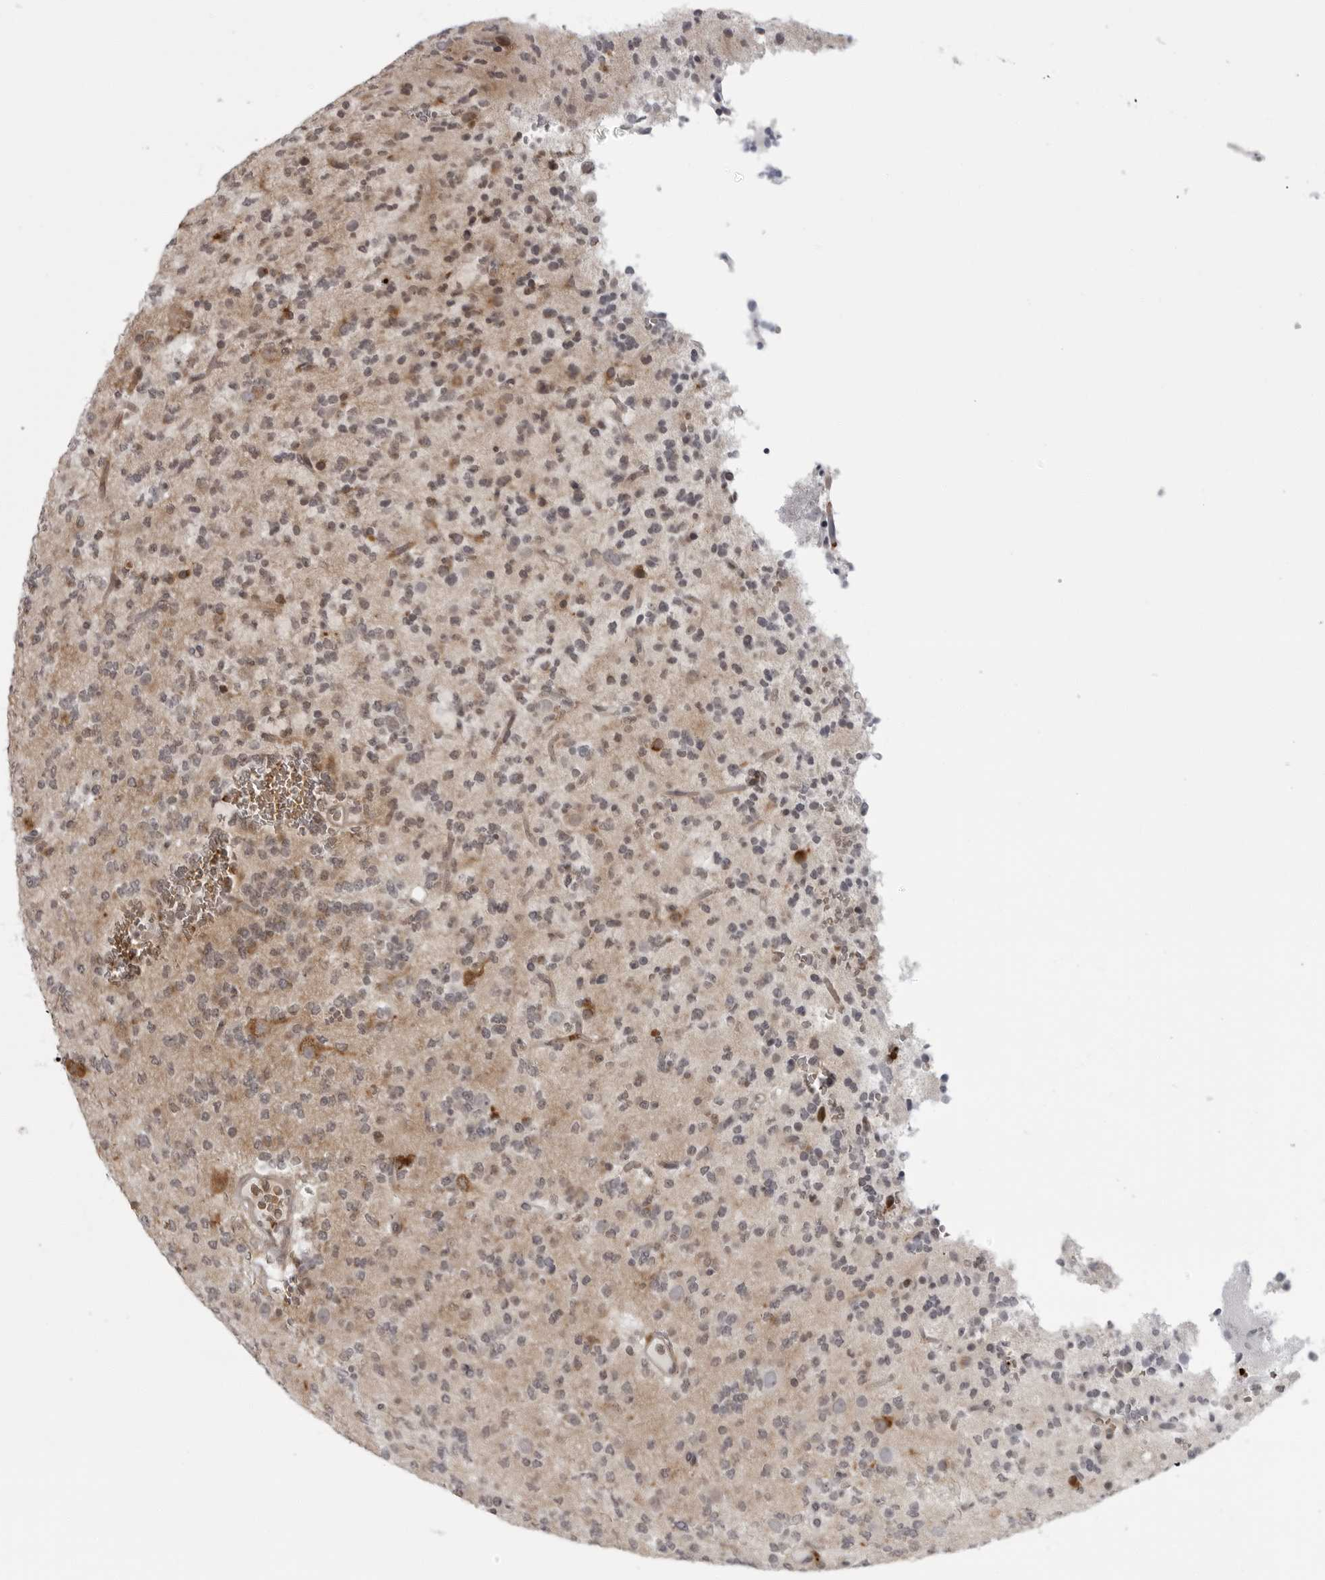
{"staining": {"intensity": "moderate", "quantity": "25%-75%", "location": "cytoplasmic/membranous"}, "tissue": "glioma", "cell_type": "Tumor cells", "image_type": "cancer", "snomed": [{"axis": "morphology", "description": "Glioma, malignant, Low grade"}, {"axis": "topography", "description": "Brain"}], "caption": "DAB (3,3'-diaminobenzidine) immunohistochemical staining of human glioma displays moderate cytoplasmic/membranous protein expression in approximately 25%-75% of tumor cells. (Brightfield microscopy of DAB IHC at high magnification).", "gene": "THOP1", "patient": {"sex": "male", "age": 38}}